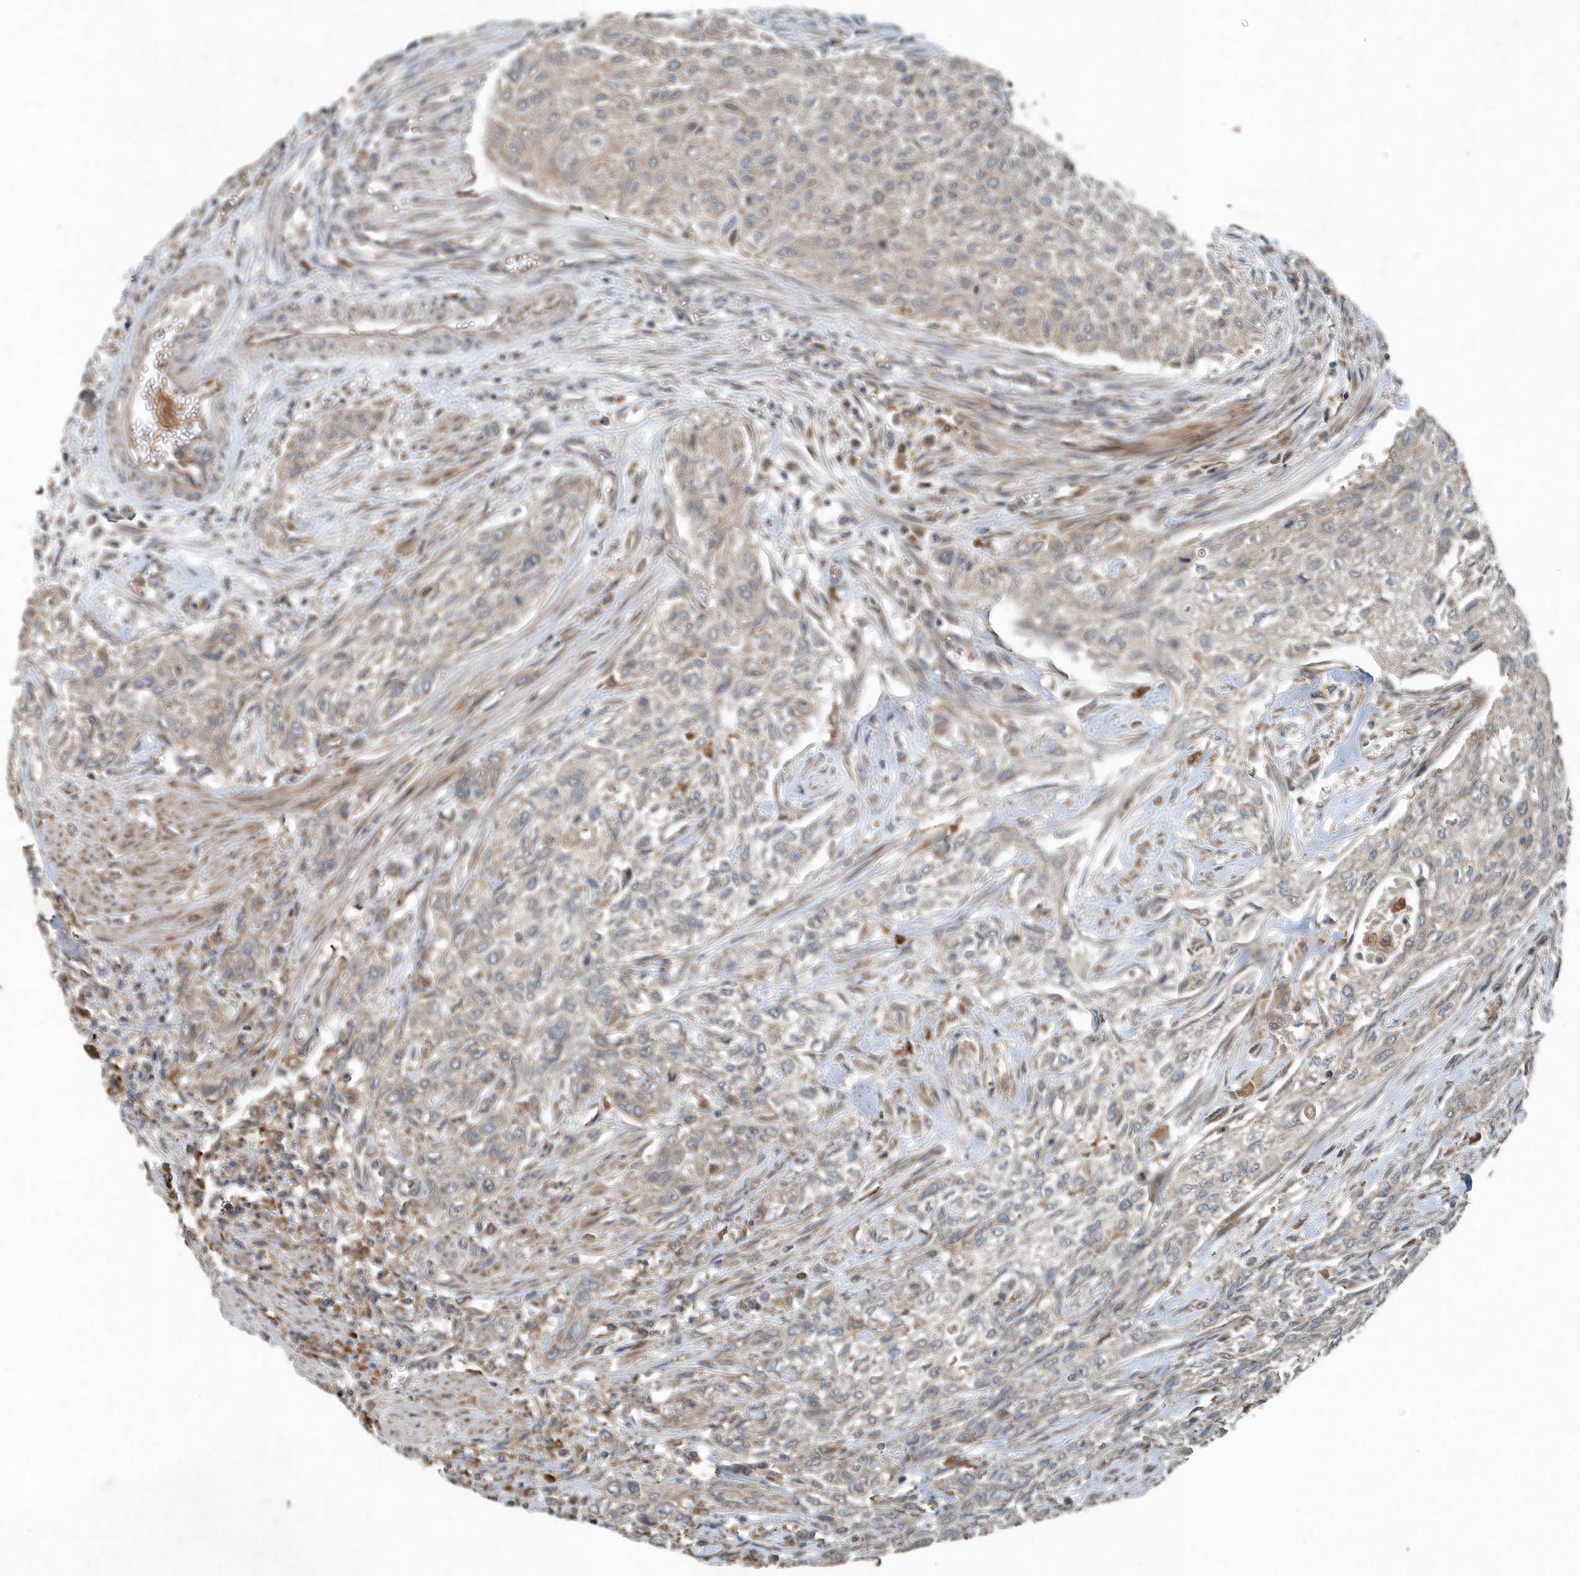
{"staining": {"intensity": "weak", "quantity": "25%-75%", "location": "cytoplasmic/membranous"}, "tissue": "urothelial cancer", "cell_type": "Tumor cells", "image_type": "cancer", "snomed": [{"axis": "morphology", "description": "Urothelial carcinoma, High grade"}, {"axis": "topography", "description": "Urinary bladder"}], "caption": "The immunohistochemical stain highlights weak cytoplasmic/membranous staining in tumor cells of high-grade urothelial carcinoma tissue. The protein is stained brown, and the nuclei are stained in blue (DAB (3,3'-diaminobenzidine) IHC with brightfield microscopy, high magnification).", "gene": "SCFD2", "patient": {"sex": "male", "age": 35}}